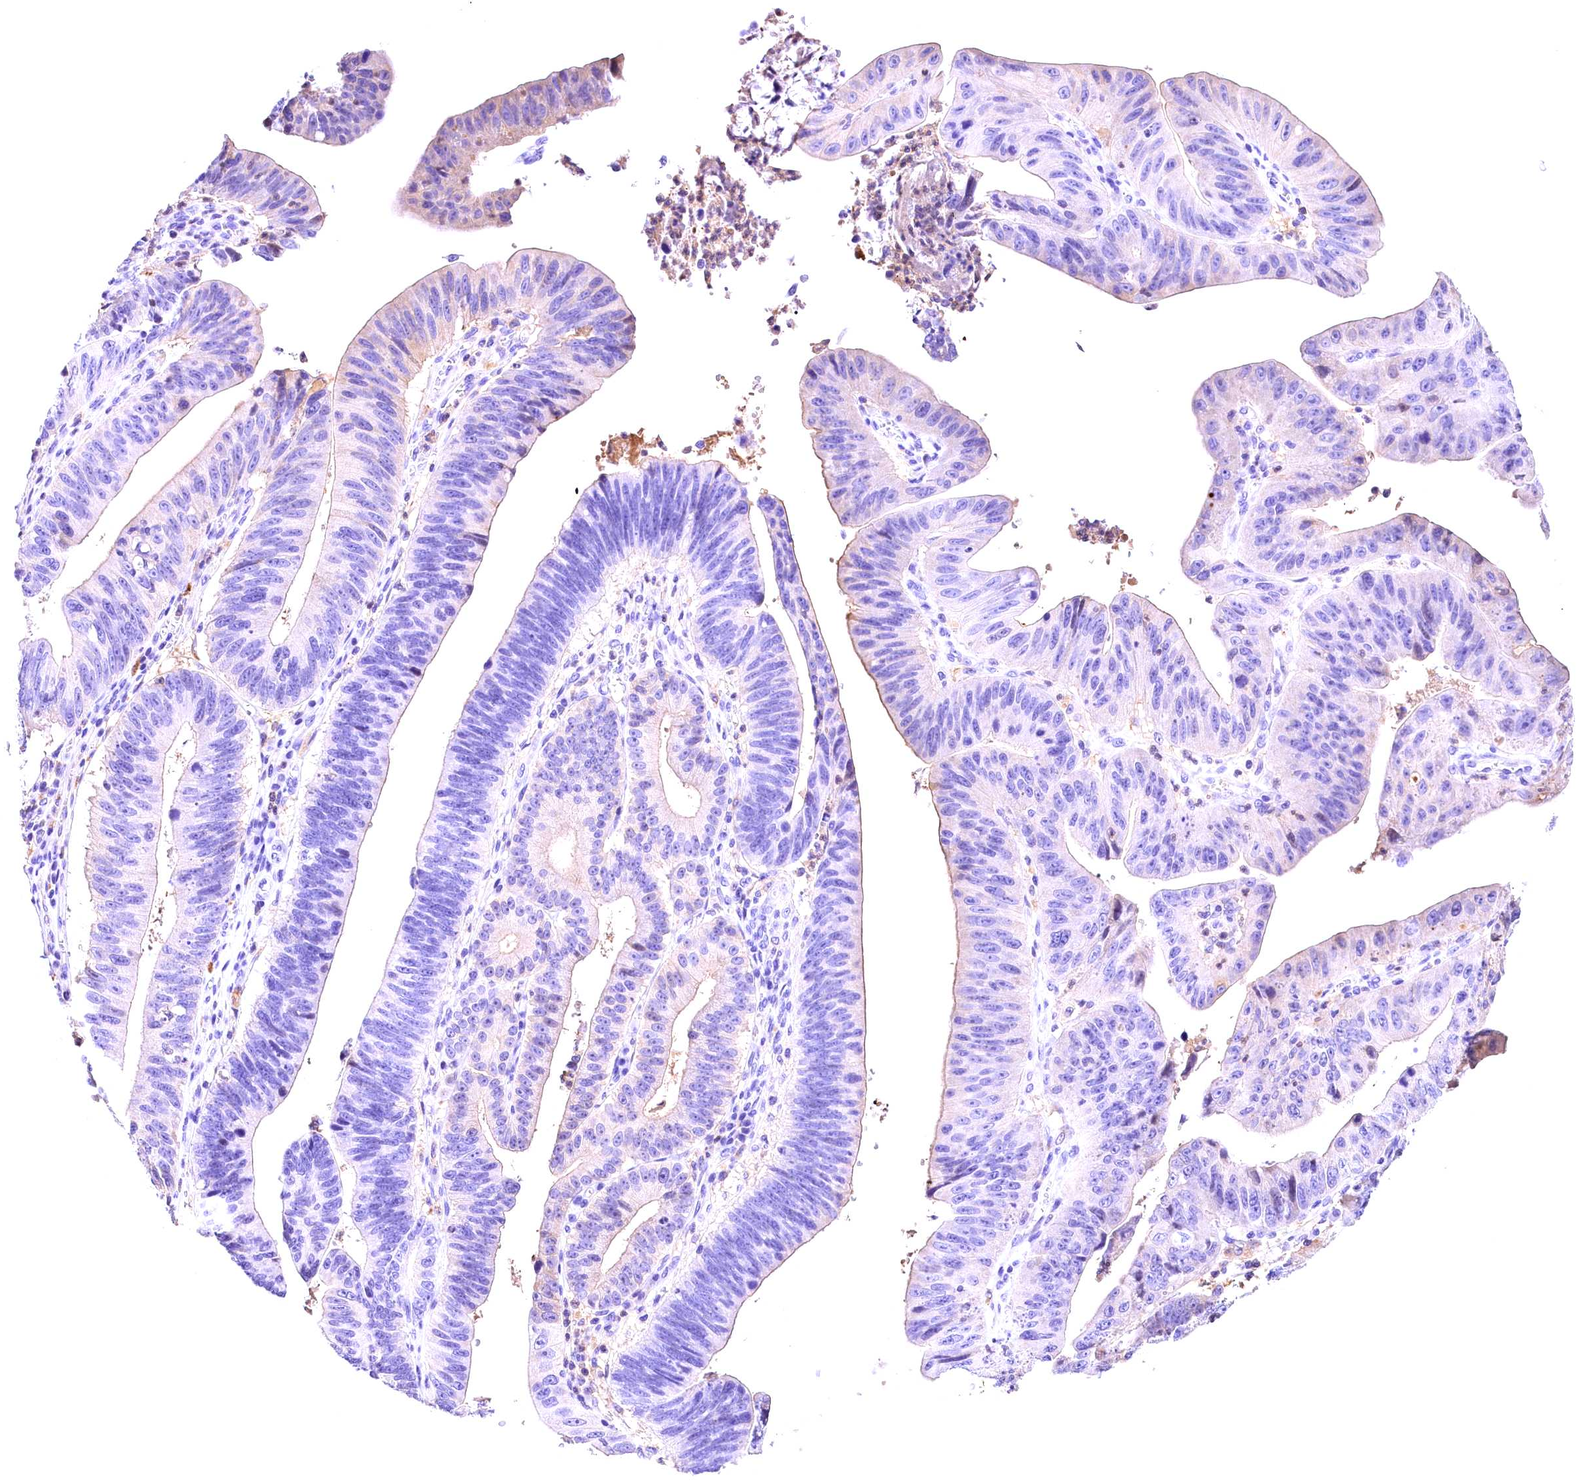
{"staining": {"intensity": "weak", "quantity": "<25%", "location": "cytoplasmic/membranous"}, "tissue": "stomach cancer", "cell_type": "Tumor cells", "image_type": "cancer", "snomed": [{"axis": "morphology", "description": "Adenocarcinoma, NOS"}, {"axis": "topography", "description": "Stomach"}], "caption": "Photomicrograph shows no protein staining in tumor cells of stomach cancer tissue.", "gene": "ARMC6", "patient": {"sex": "male", "age": 59}}